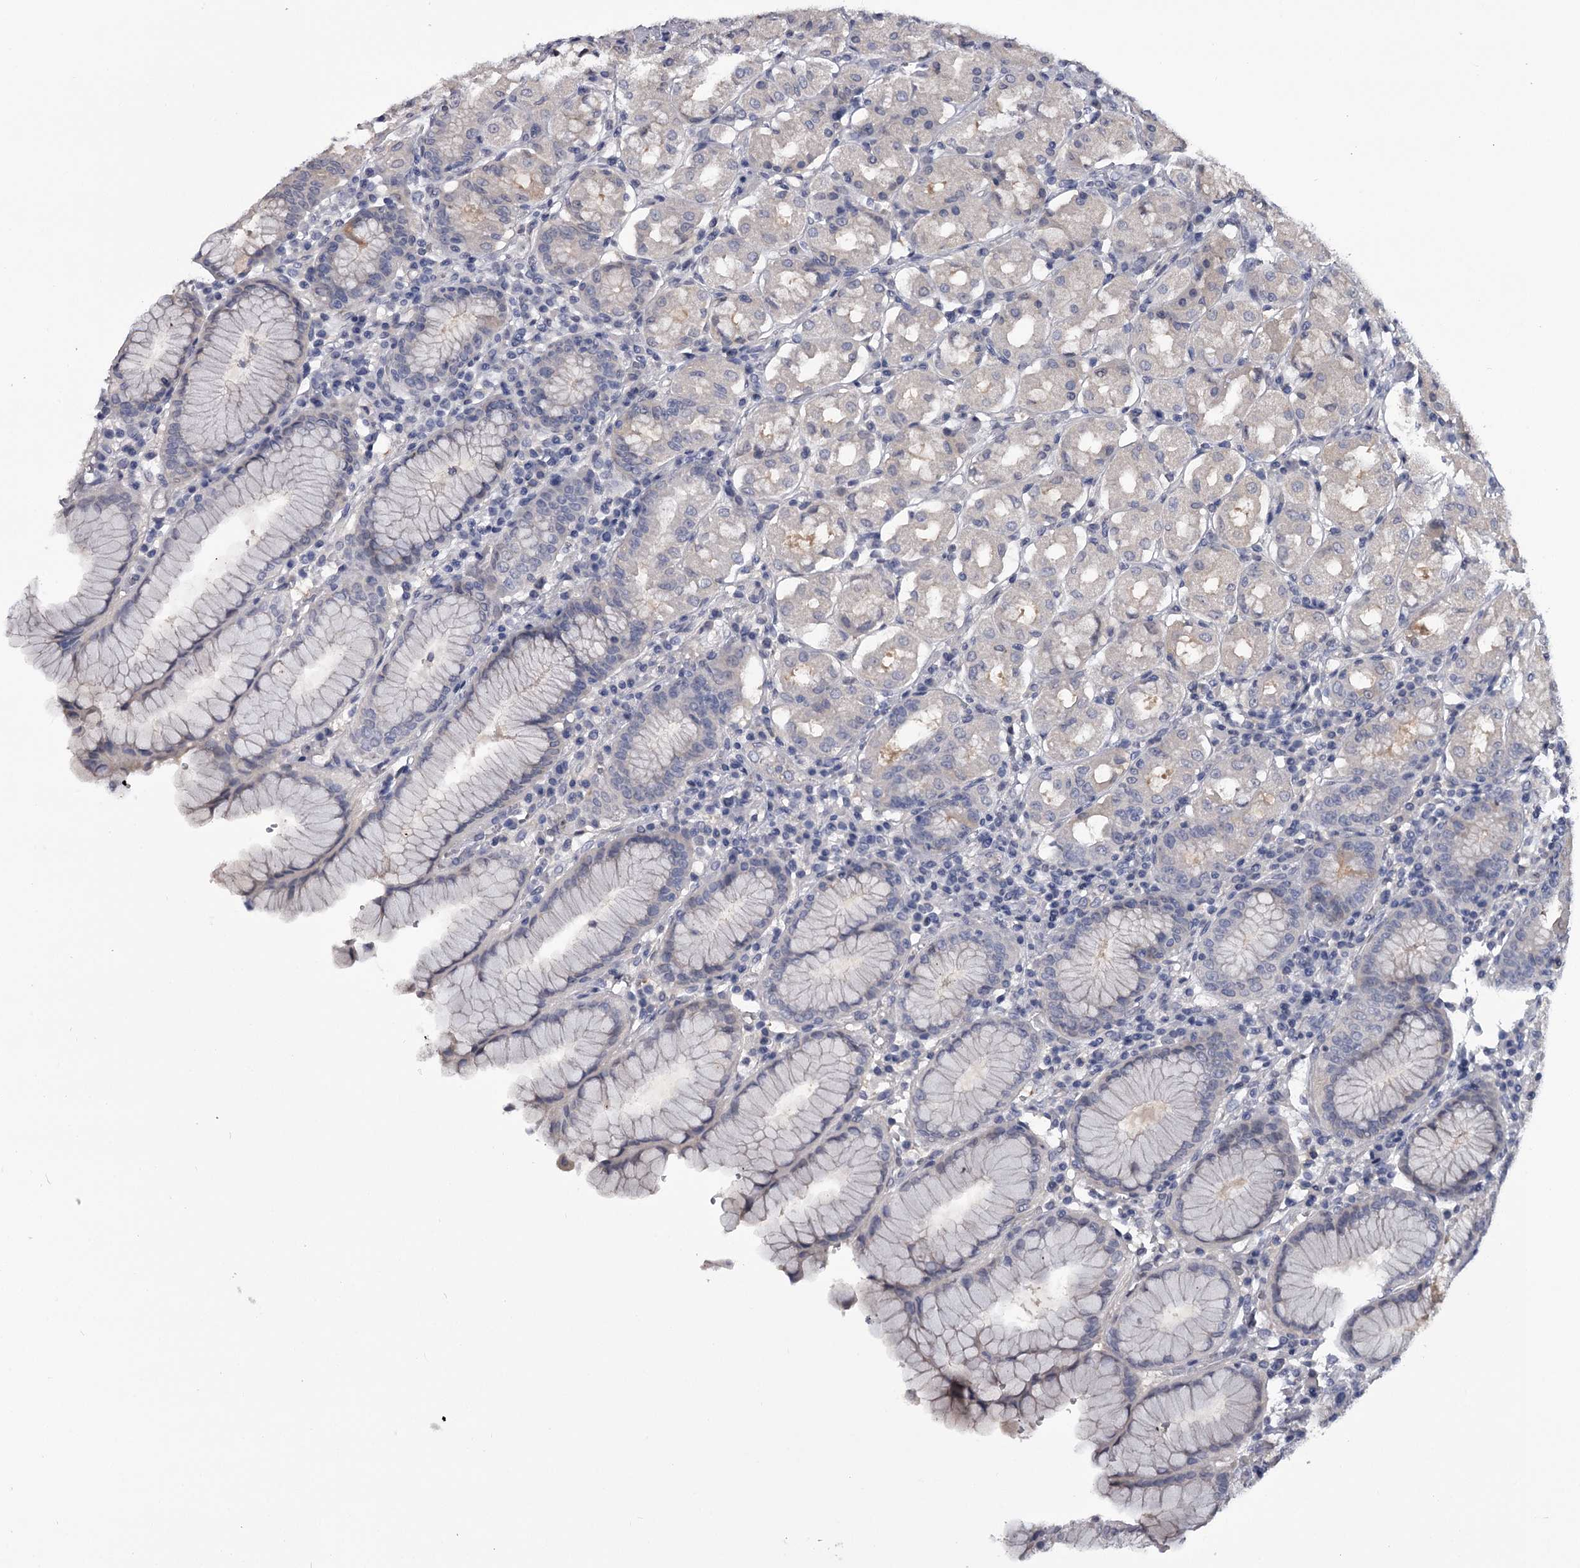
{"staining": {"intensity": "moderate", "quantity": "<25%", "location": "cytoplasmic/membranous"}, "tissue": "stomach", "cell_type": "Glandular cells", "image_type": "normal", "snomed": [{"axis": "morphology", "description": "Normal tissue, NOS"}, {"axis": "topography", "description": "Stomach"}, {"axis": "topography", "description": "Stomach, lower"}], "caption": "Protein analysis of benign stomach shows moderate cytoplasmic/membranous expression in about <25% of glandular cells.", "gene": "GSTO1", "patient": {"sex": "female", "age": 56}}